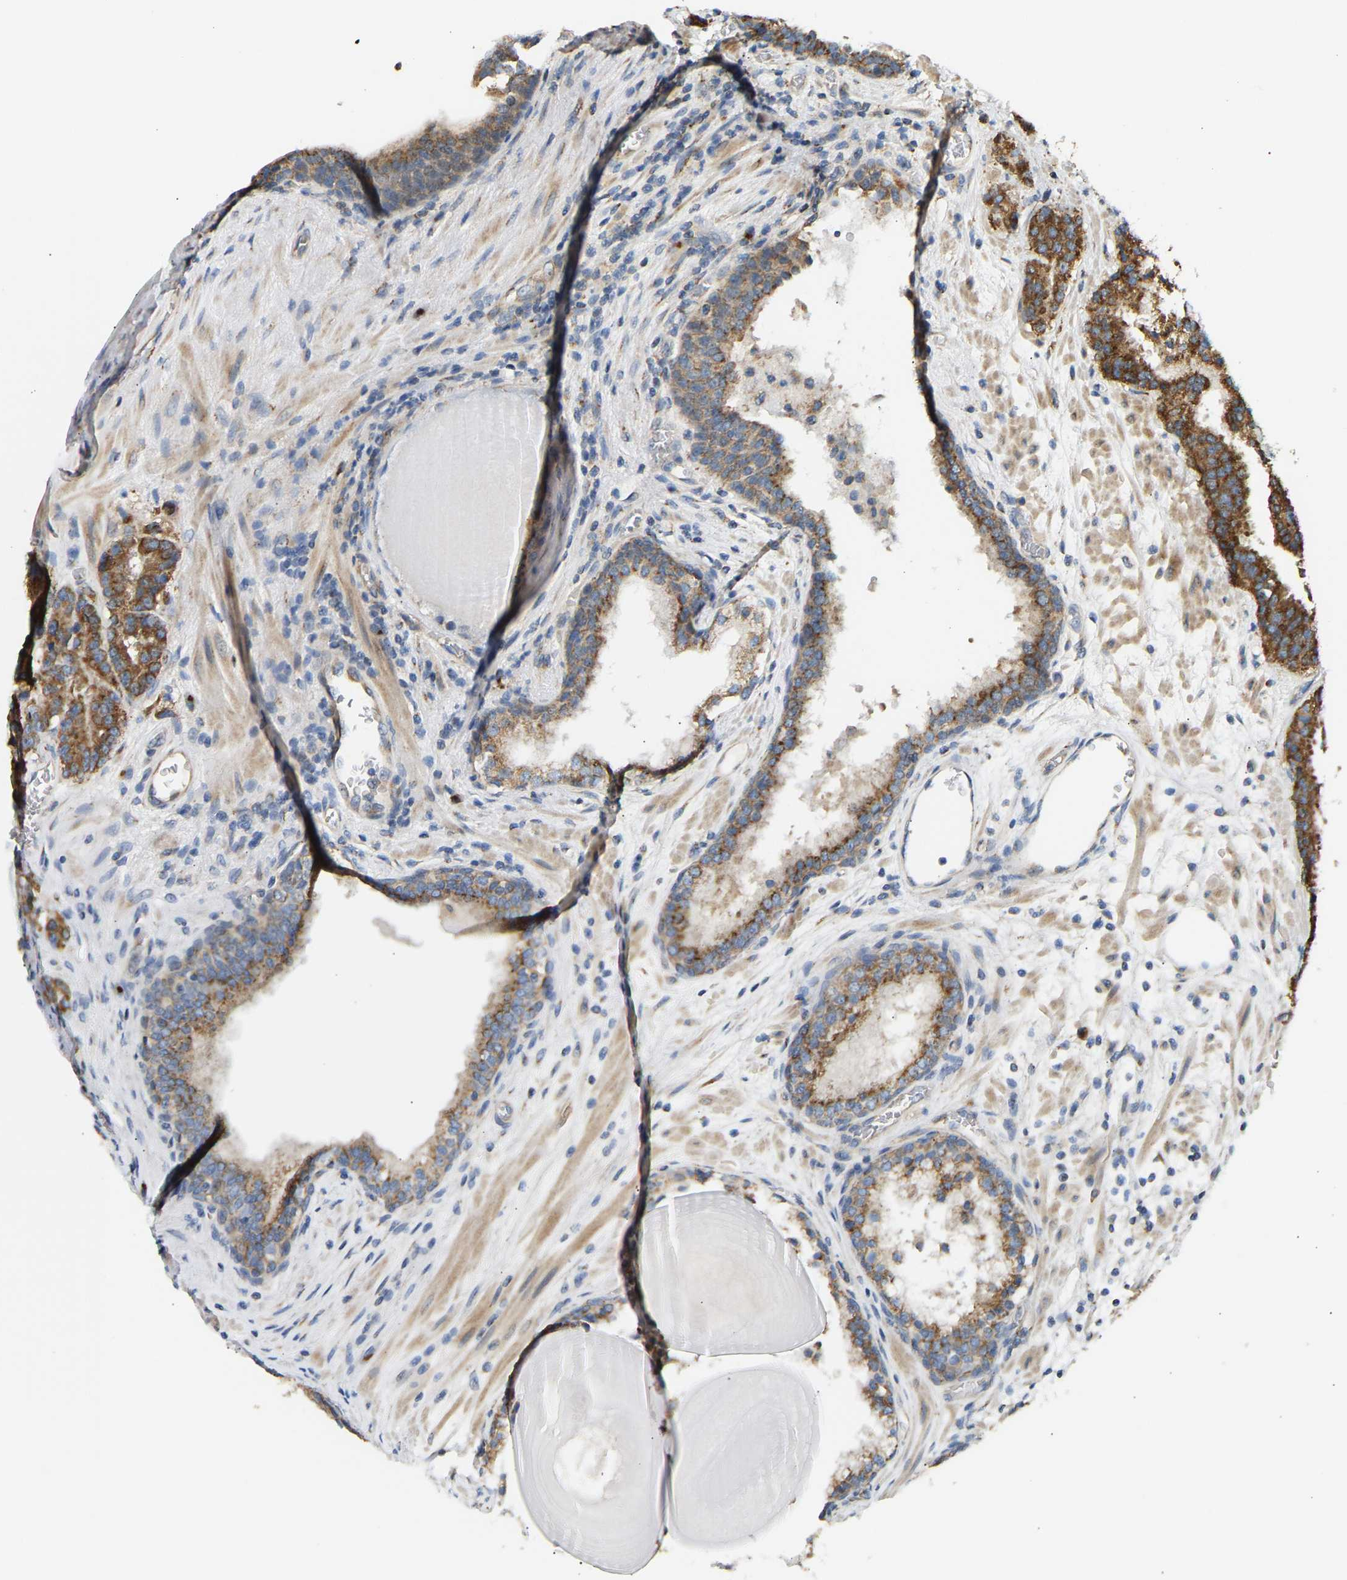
{"staining": {"intensity": "strong", "quantity": ">75%", "location": "cytoplasmic/membranous"}, "tissue": "prostate cancer", "cell_type": "Tumor cells", "image_type": "cancer", "snomed": [{"axis": "morphology", "description": "Adenocarcinoma, High grade"}, {"axis": "topography", "description": "Prostate"}], "caption": "Immunohistochemistry (IHC) staining of adenocarcinoma (high-grade) (prostate), which shows high levels of strong cytoplasmic/membranous staining in about >75% of tumor cells indicating strong cytoplasmic/membranous protein staining. The staining was performed using DAB (3,3'-diaminobenzidine) (brown) for protein detection and nuclei were counterstained in hematoxylin (blue).", "gene": "YIPF2", "patient": {"sex": "male", "age": 60}}